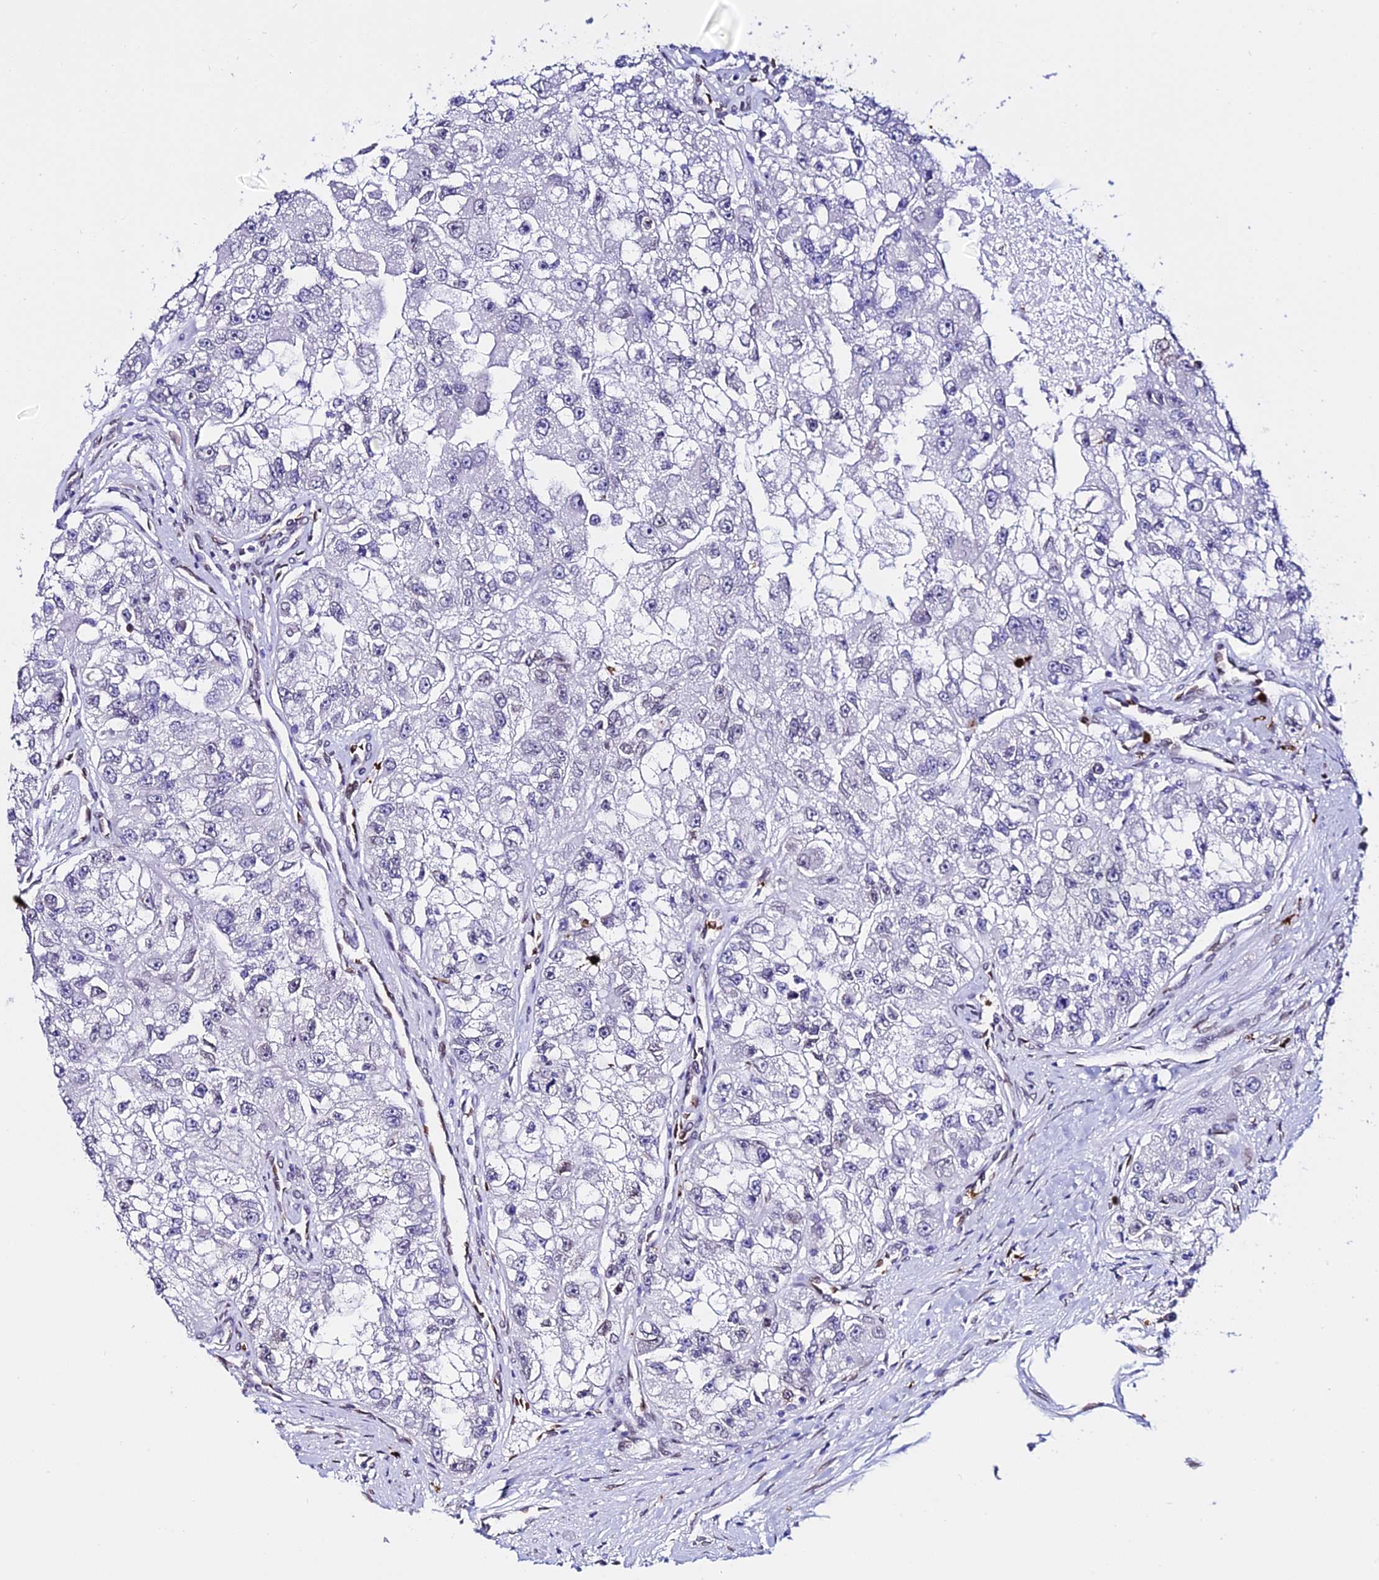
{"staining": {"intensity": "negative", "quantity": "none", "location": "none"}, "tissue": "renal cancer", "cell_type": "Tumor cells", "image_type": "cancer", "snomed": [{"axis": "morphology", "description": "Adenocarcinoma, NOS"}, {"axis": "topography", "description": "Kidney"}], "caption": "An image of adenocarcinoma (renal) stained for a protein demonstrates no brown staining in tumor cells.", "gene": "MCM10", "patient": {"sex": "male", "age": 63}}